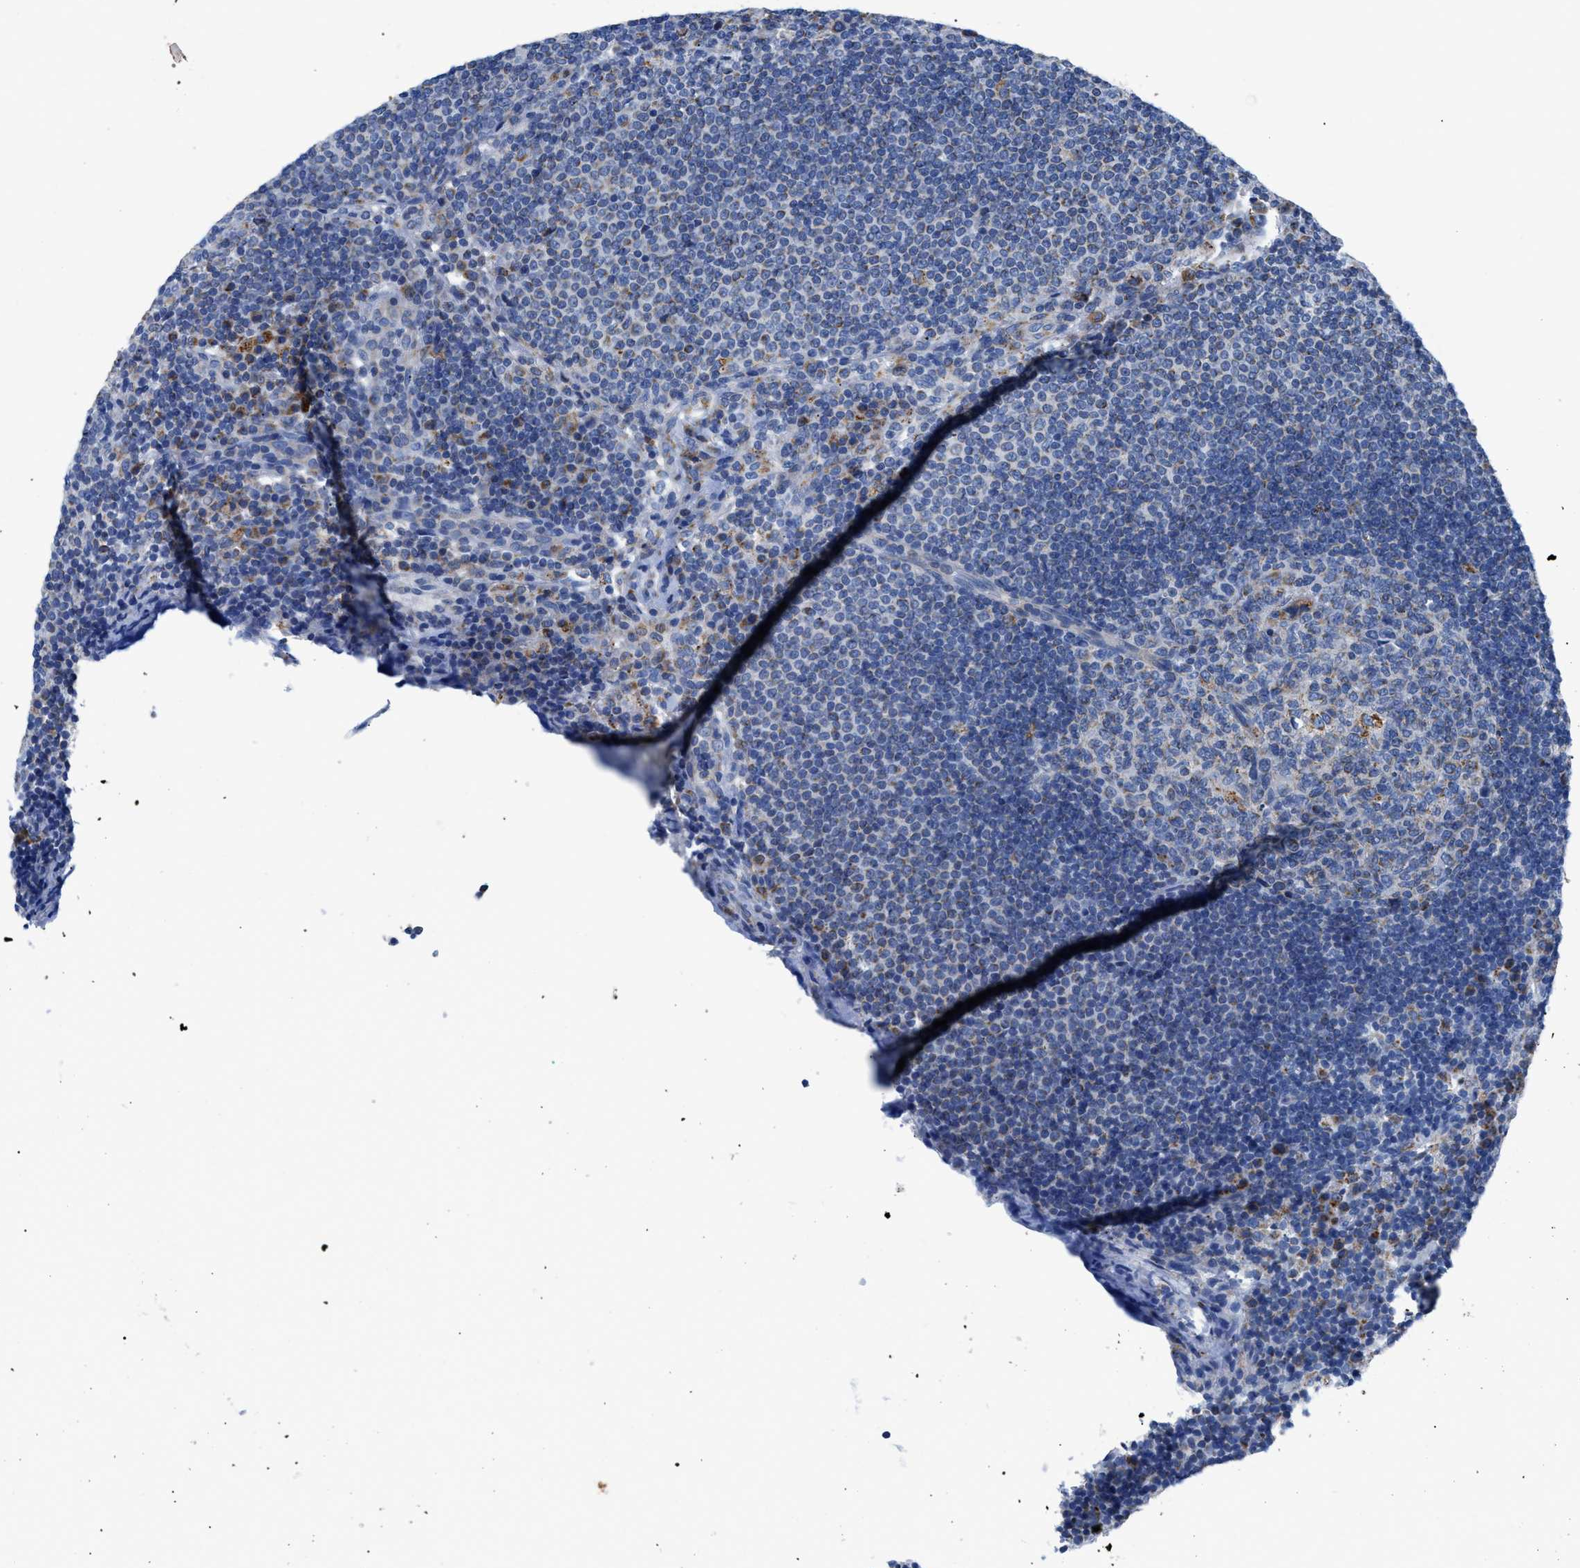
{"staining": {"intensity": "weak", "quantity": "<25%", "location": "cytoplasmic/membranous"}, "tissue": "lymph node", "cell_type": "Germinal center cells", "image_type": "normal", "snomed": [{"axis": "morphology", "description": "Normal tissue, NOS"}, {"axis": "topography", "description": "Lymph node"}], "caption": "Immunohistochemistry histopathology image of benign lymph node: human lymph node stained with DAB exhibits no significant protein expression in germinal center cells.", "gene": "ZDHHC3", "patient": {"sex": "female", "age": 53}}